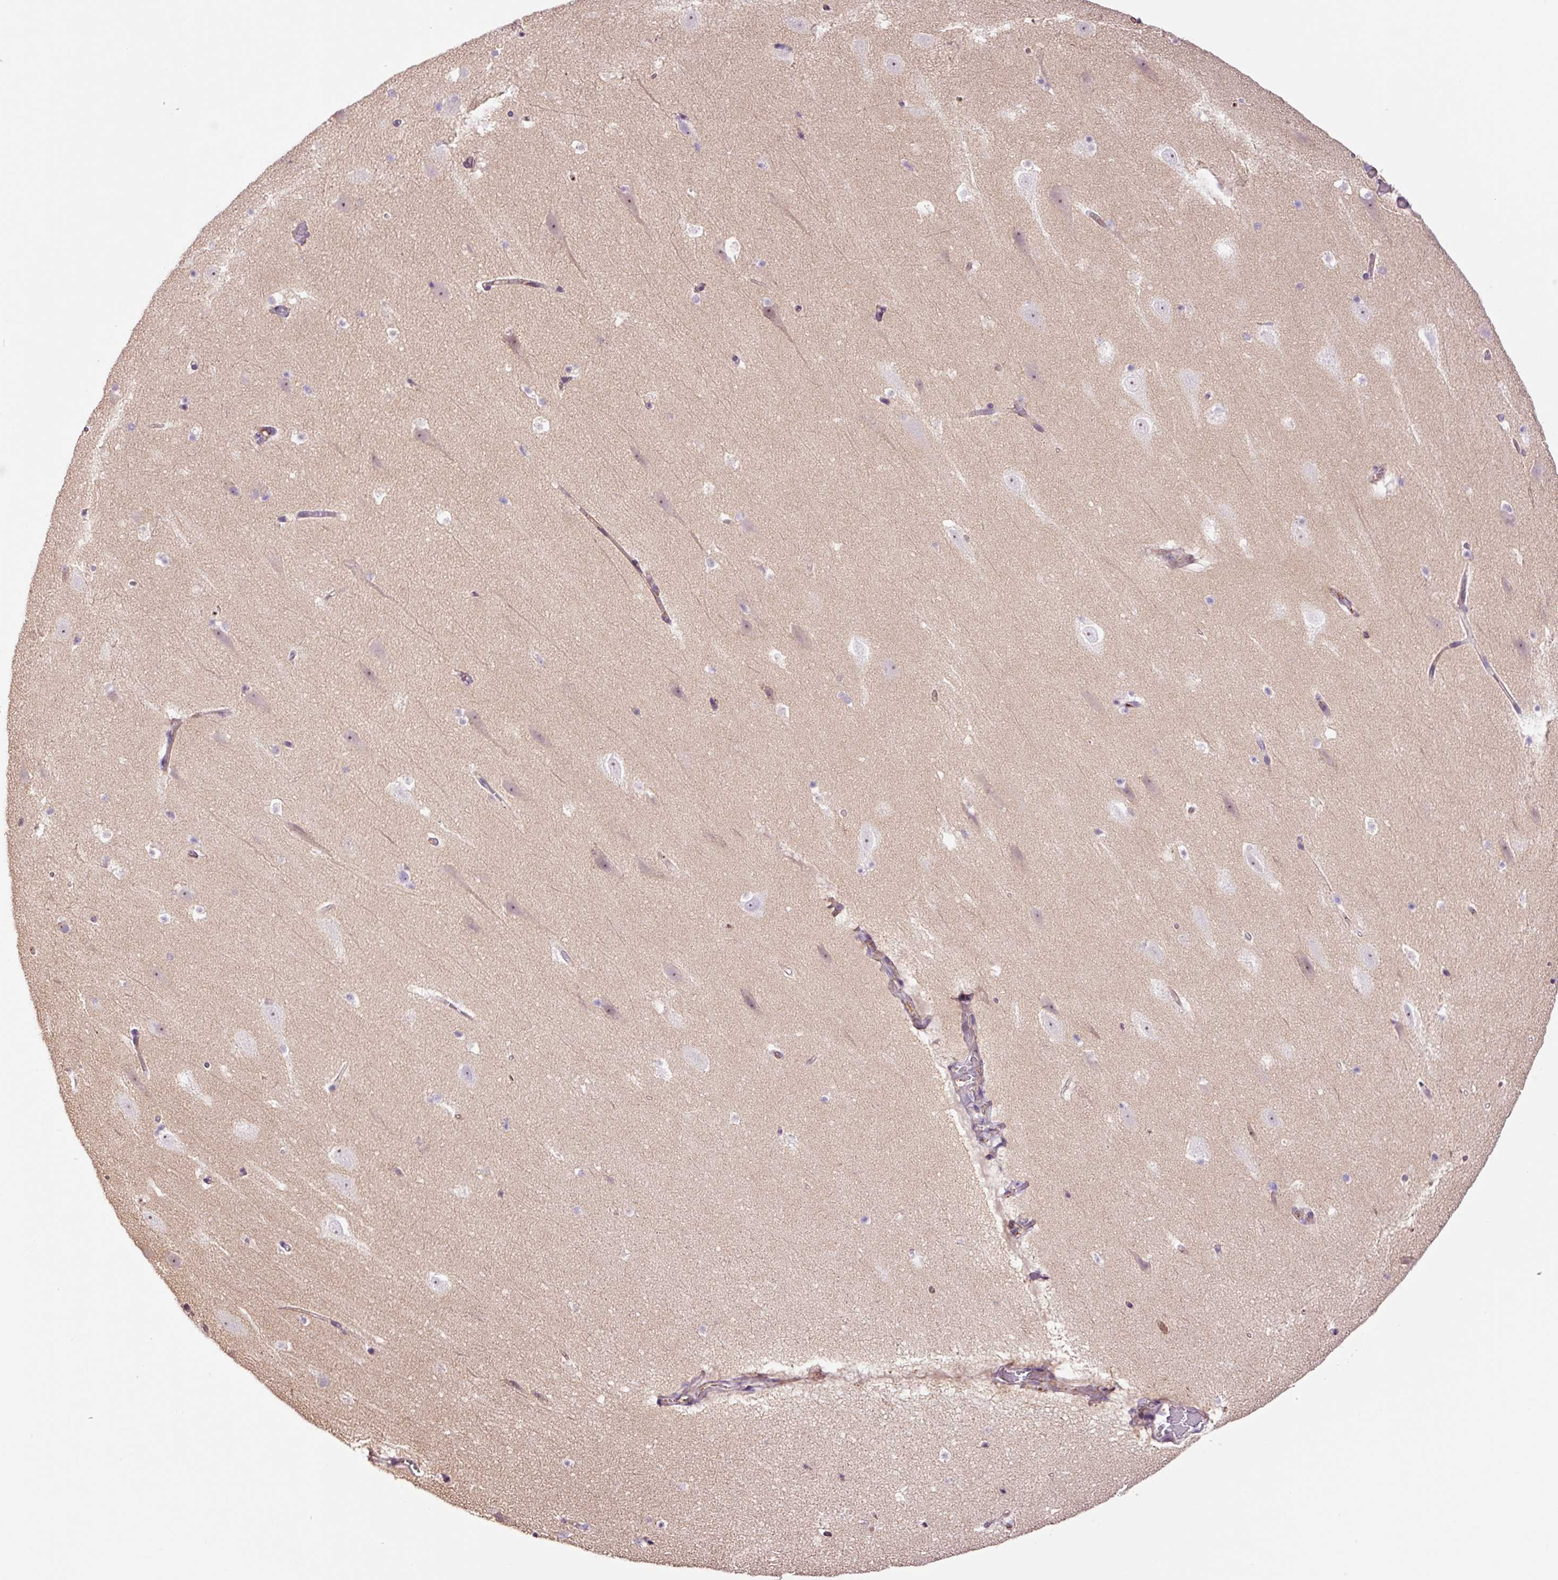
{"staining": {"intensity": "negative", "quantity": "none", "location": "none"}, "tissue": "hippocampus", "cell_type": "Glial cells", "image_type": "normal", "snomed": [{"axis": "morphology", "description": "Normal tissue, NOS"}, {"axis": "topography", "description": "Hippocampus"}], "caption": "Image shows no significant protein positivity in glial cells of unremarkable hippocampus.", "gene": "TMEM235", "patient": {"sex": "male", "age": 37}}